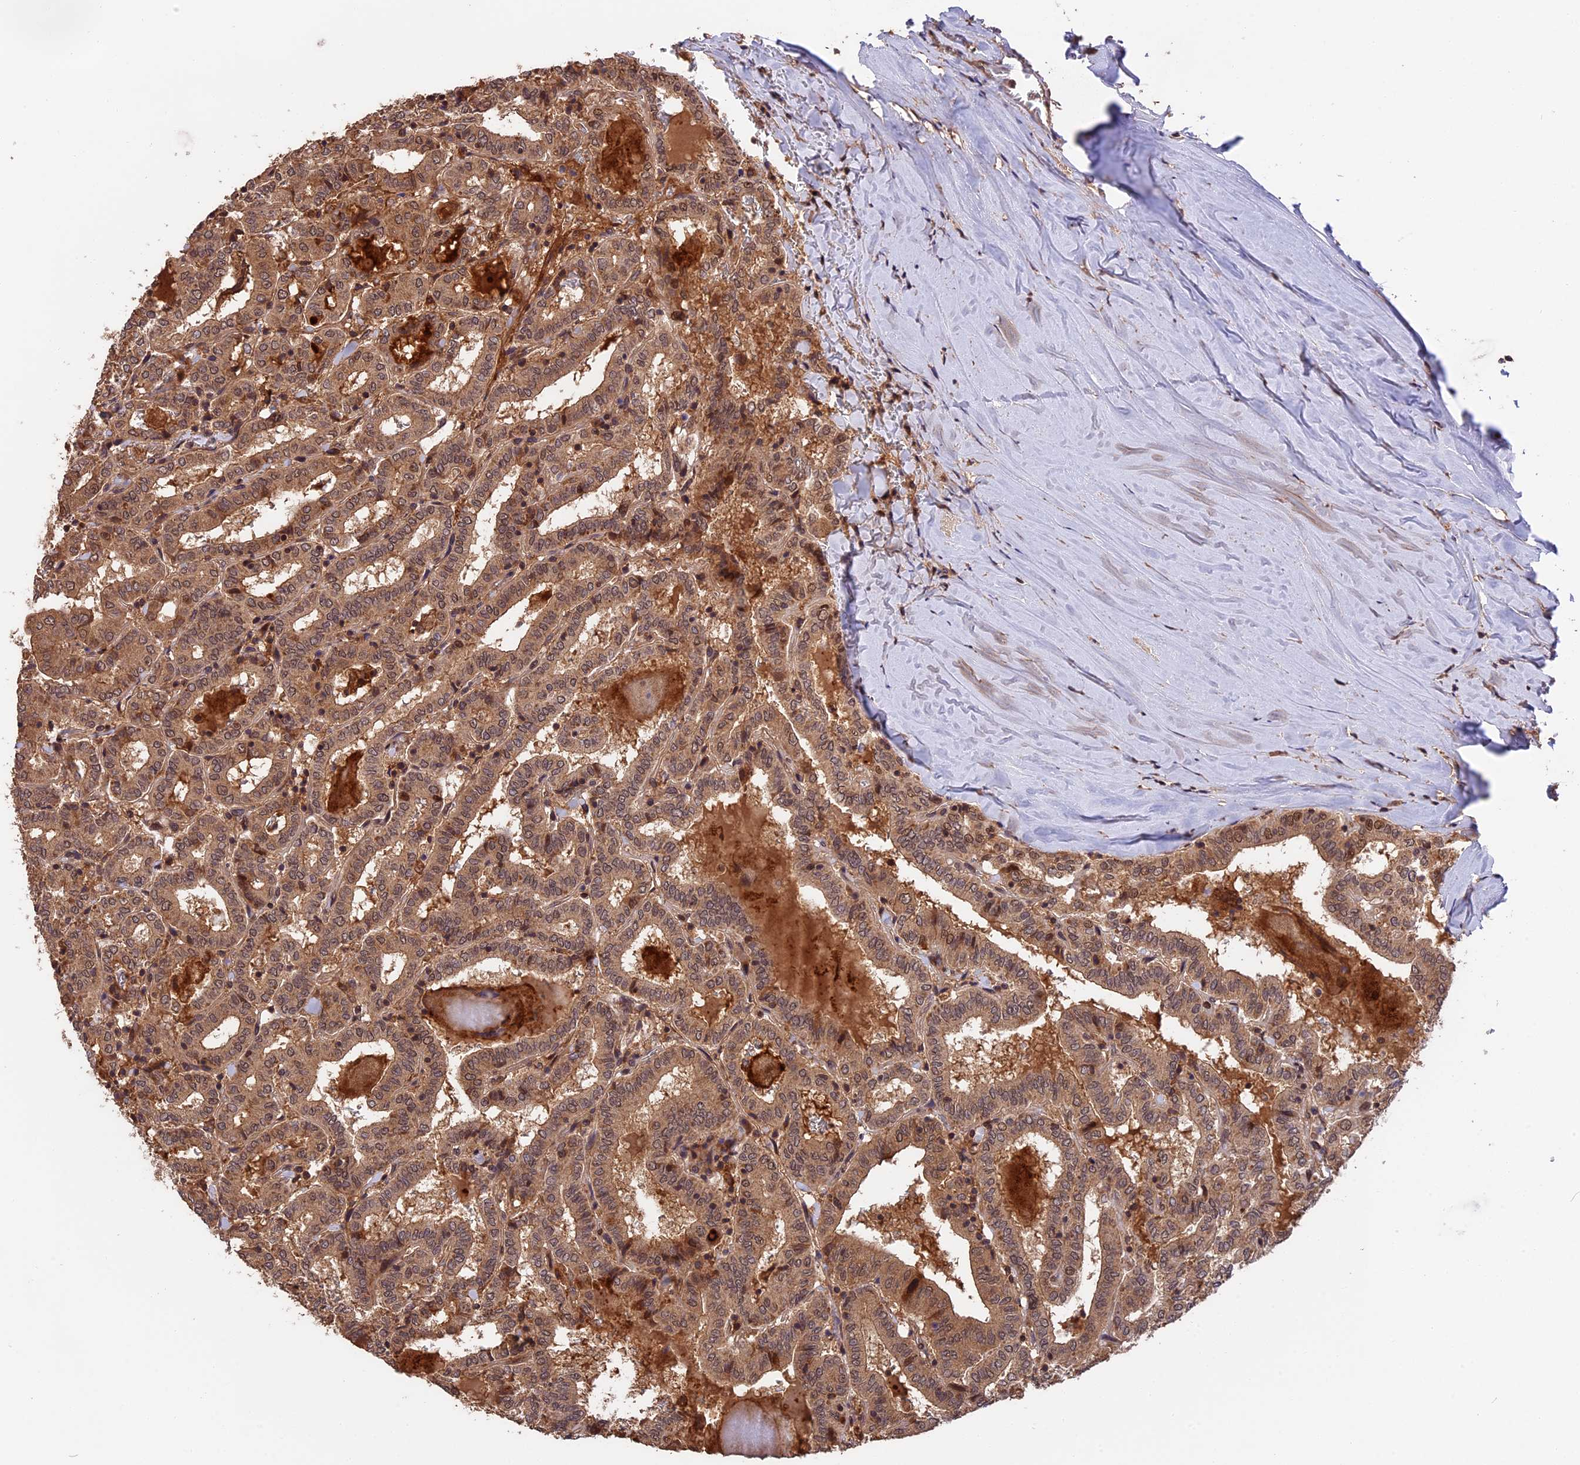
{"staining": {"intensity": "moderate", "quantity": ">75%", "location": "cytoplasmic/membranous,nuclear"}, "tissue": "thyroid cancer", "cell_type": "Tumor cells", "image_type": "cancer", "snomed": [{"axis": "morphology", "description": "Papillary adenocarcinoma, NOS"}, {"axis": "topography", "description": "Thyroid gland"}], "caption": "This is an image of immunohistochemistry staining of thyroid cancer, which shows moderate expression in the cytoplasmic/membranous and nuclear of tumor cells.", "gene": "ESCO1", "patient": {"sex": "female", "age": 72}}